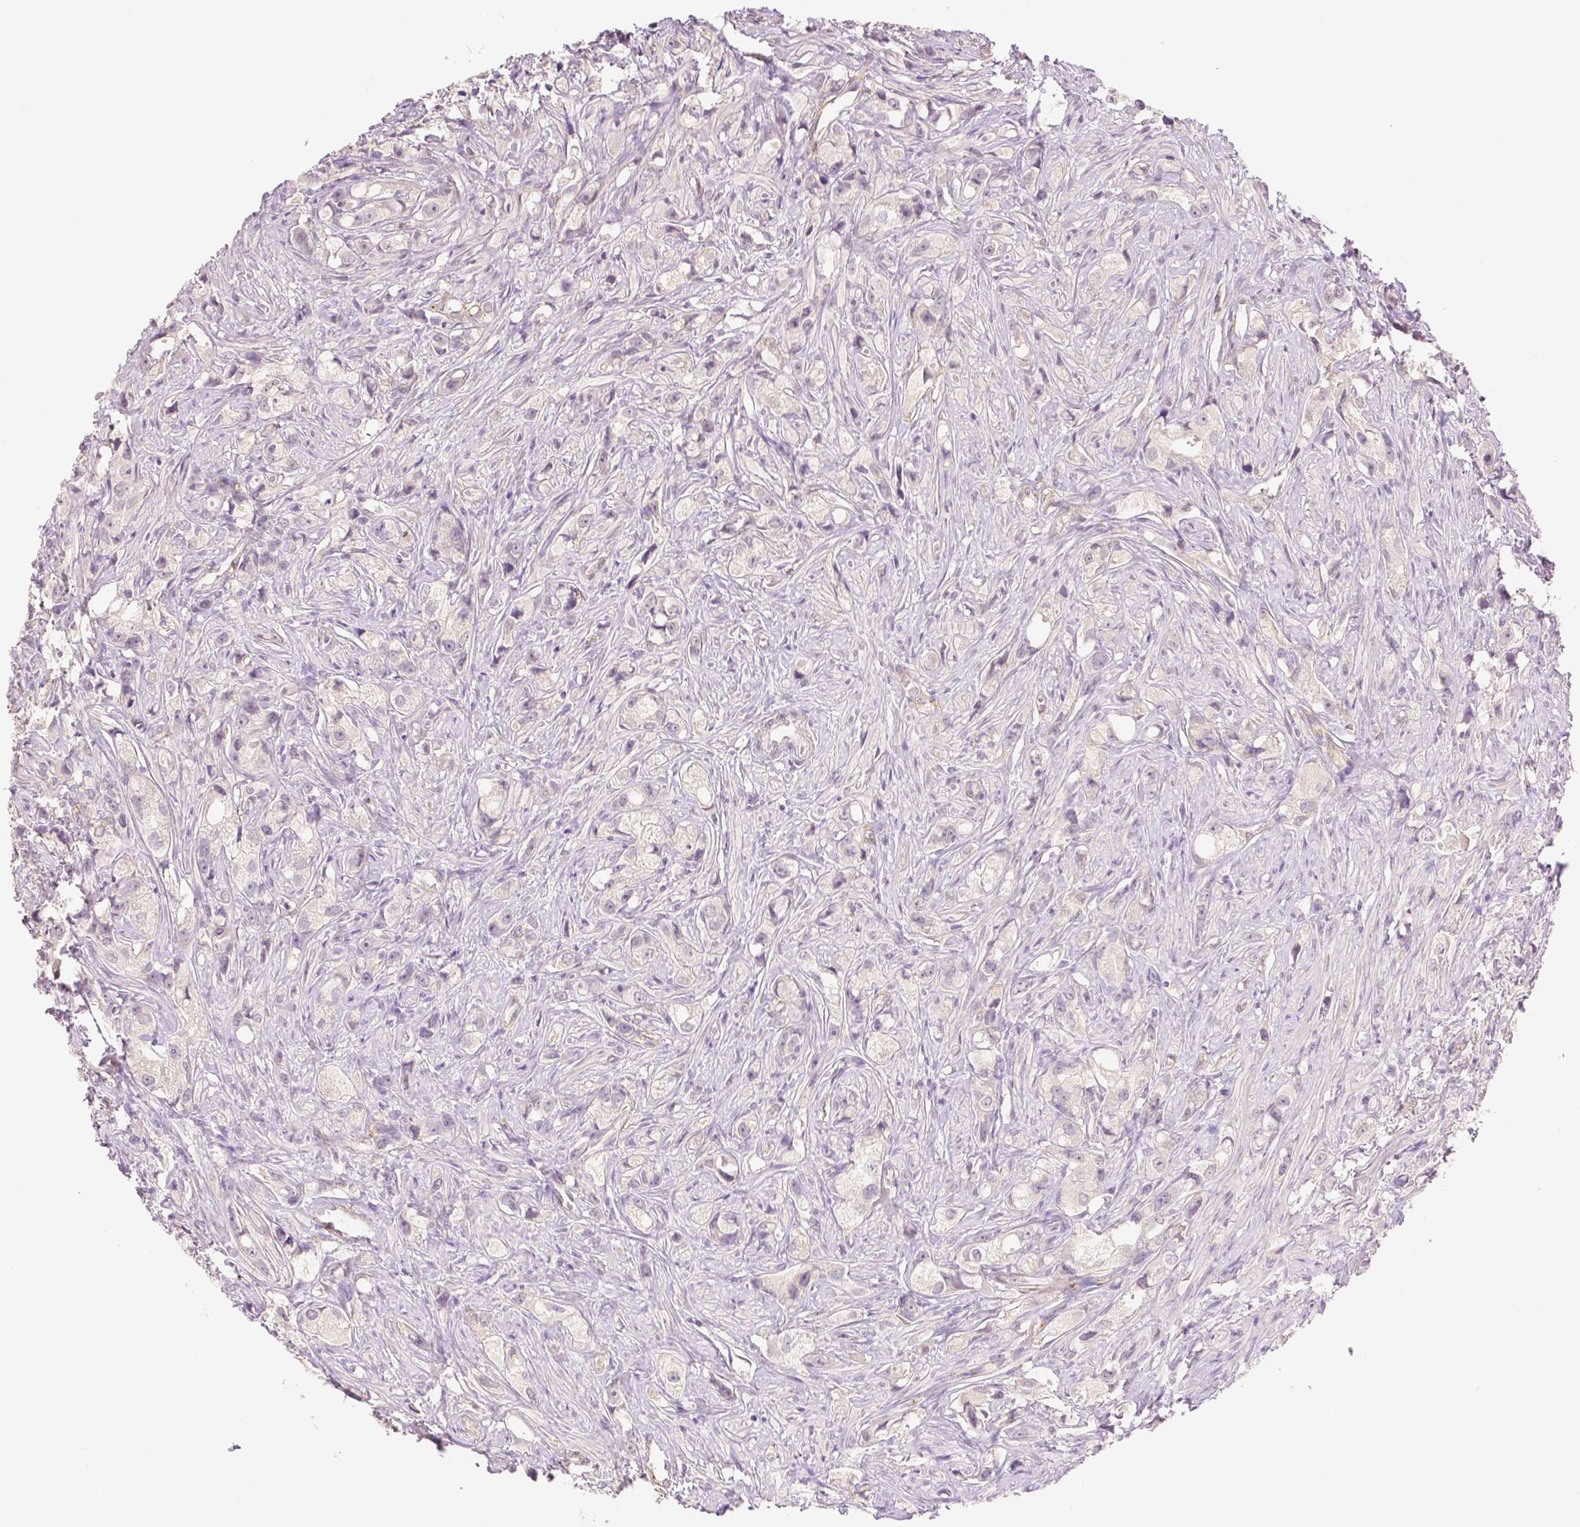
{"staining": {"intensity": "negative", "quantity": "none", "location": "none"}, "tissue": "prostate cancer", "cell_type": "Tumor cells", "image_type": "cancer", "snomed": [{"axis": "morphology", "description": "Adenocarcinoma, High grade"}, {"axis": "topography", "description": "Prostate"}], "caption": "Immunohistochemistry (IHC) of prostate high-grade adenocarcinoma shows no staining in tumor cells.", "gene": "THY1", "patient": {"sex": "male", "age": 75}}